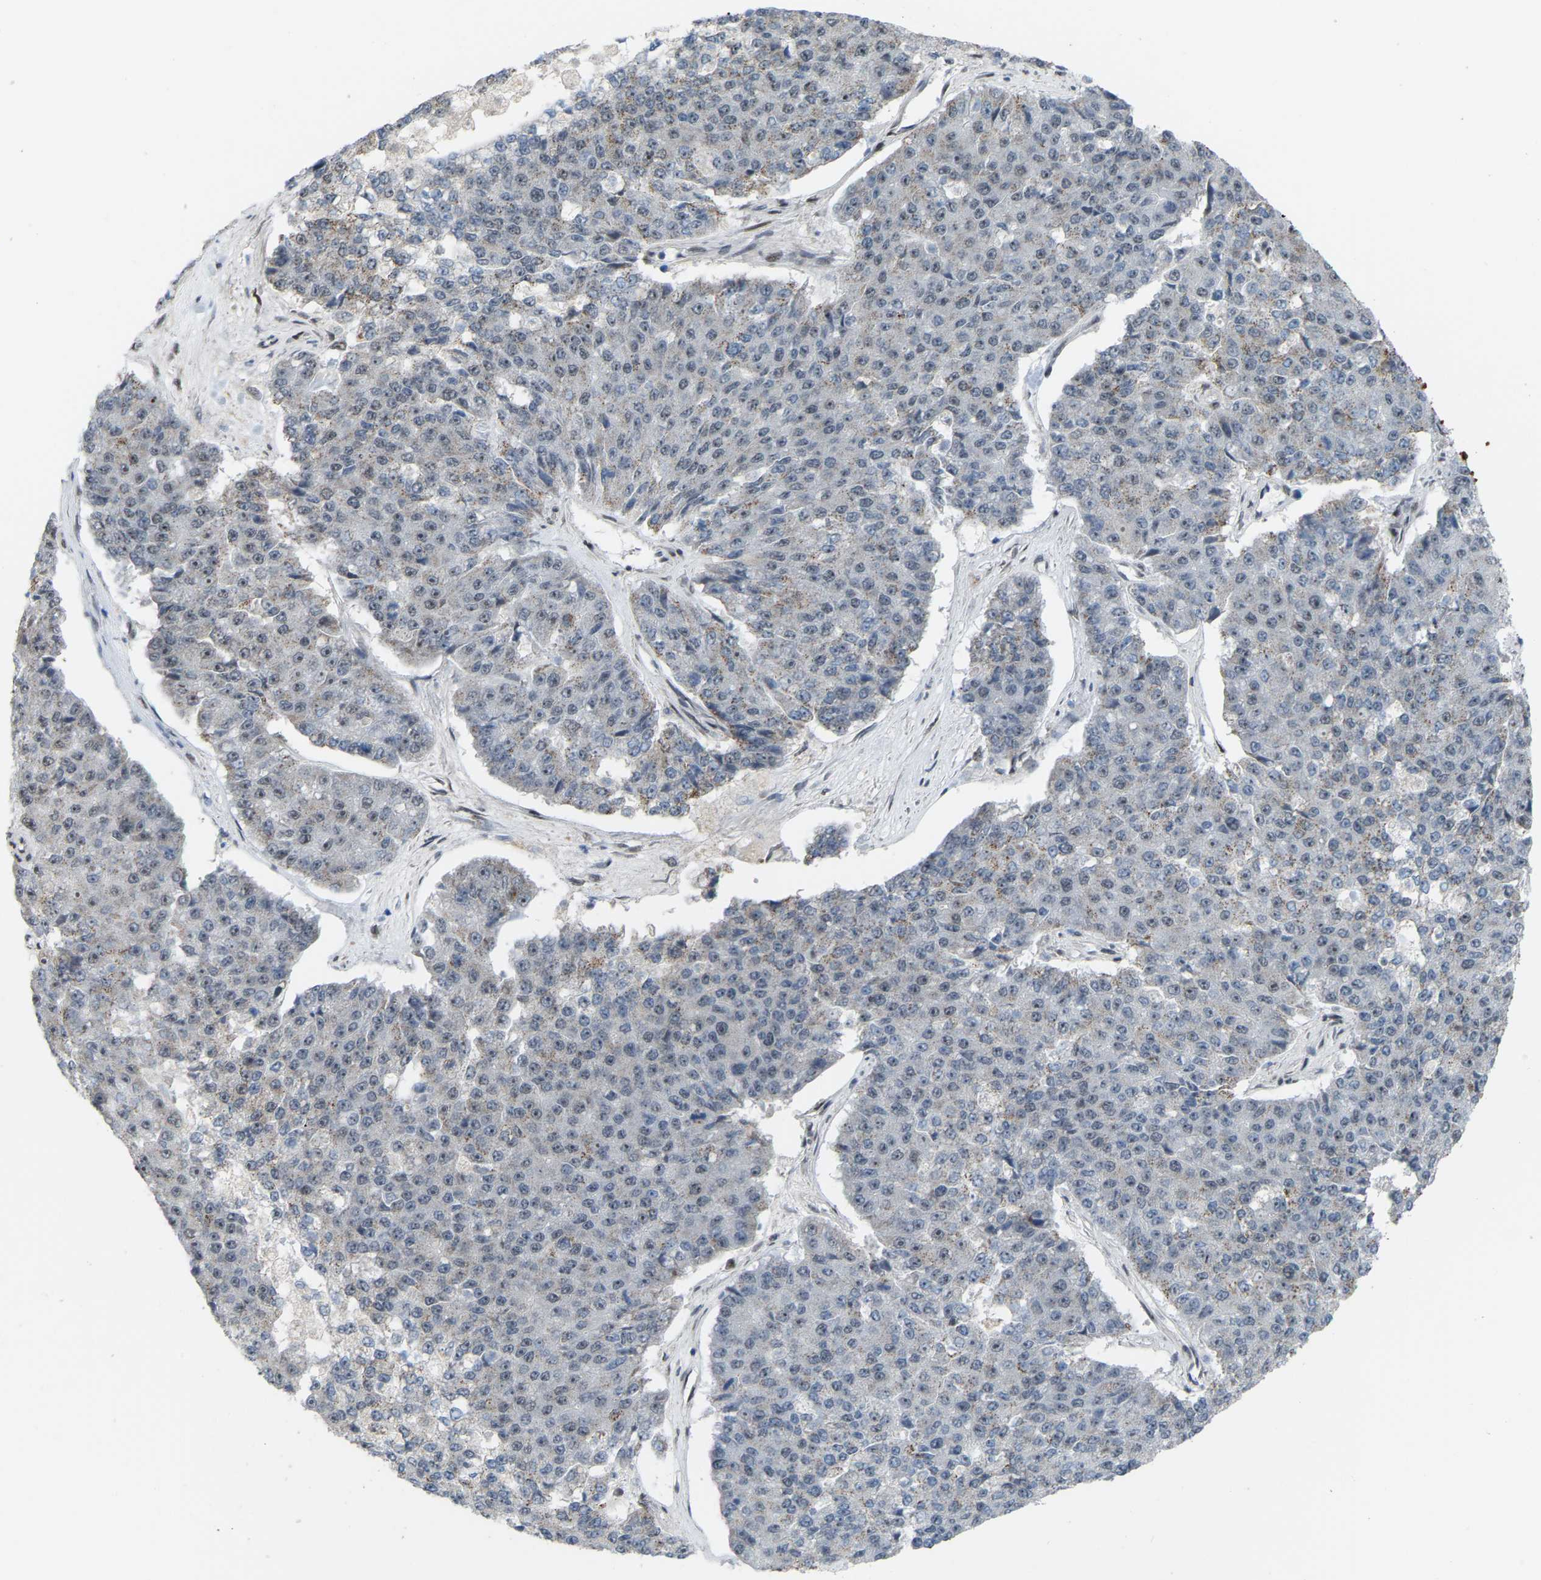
{"staining": {"intensity": "negative", "quantity": "none", "location": "none"}, "tissue": "pancreatic cancer", "cell_type": "Tumor cells", "image_type": "cancer", "snomed": [{"axis": "morphology", "description": "Adenocarcinoma, NOS"}, {"axis": "topography", "description": "Pancreas"}], "caption": "This photomicrograph is of pancreatic cancer (adenocarcinoma) stained with immunohistochemistry (IHC) to label a protein in brown with the nuclei are counter-stained blue. There is no staining in tumor cells.", "gene": "CROT", "patient": {"sex": "male", "age": 50}}